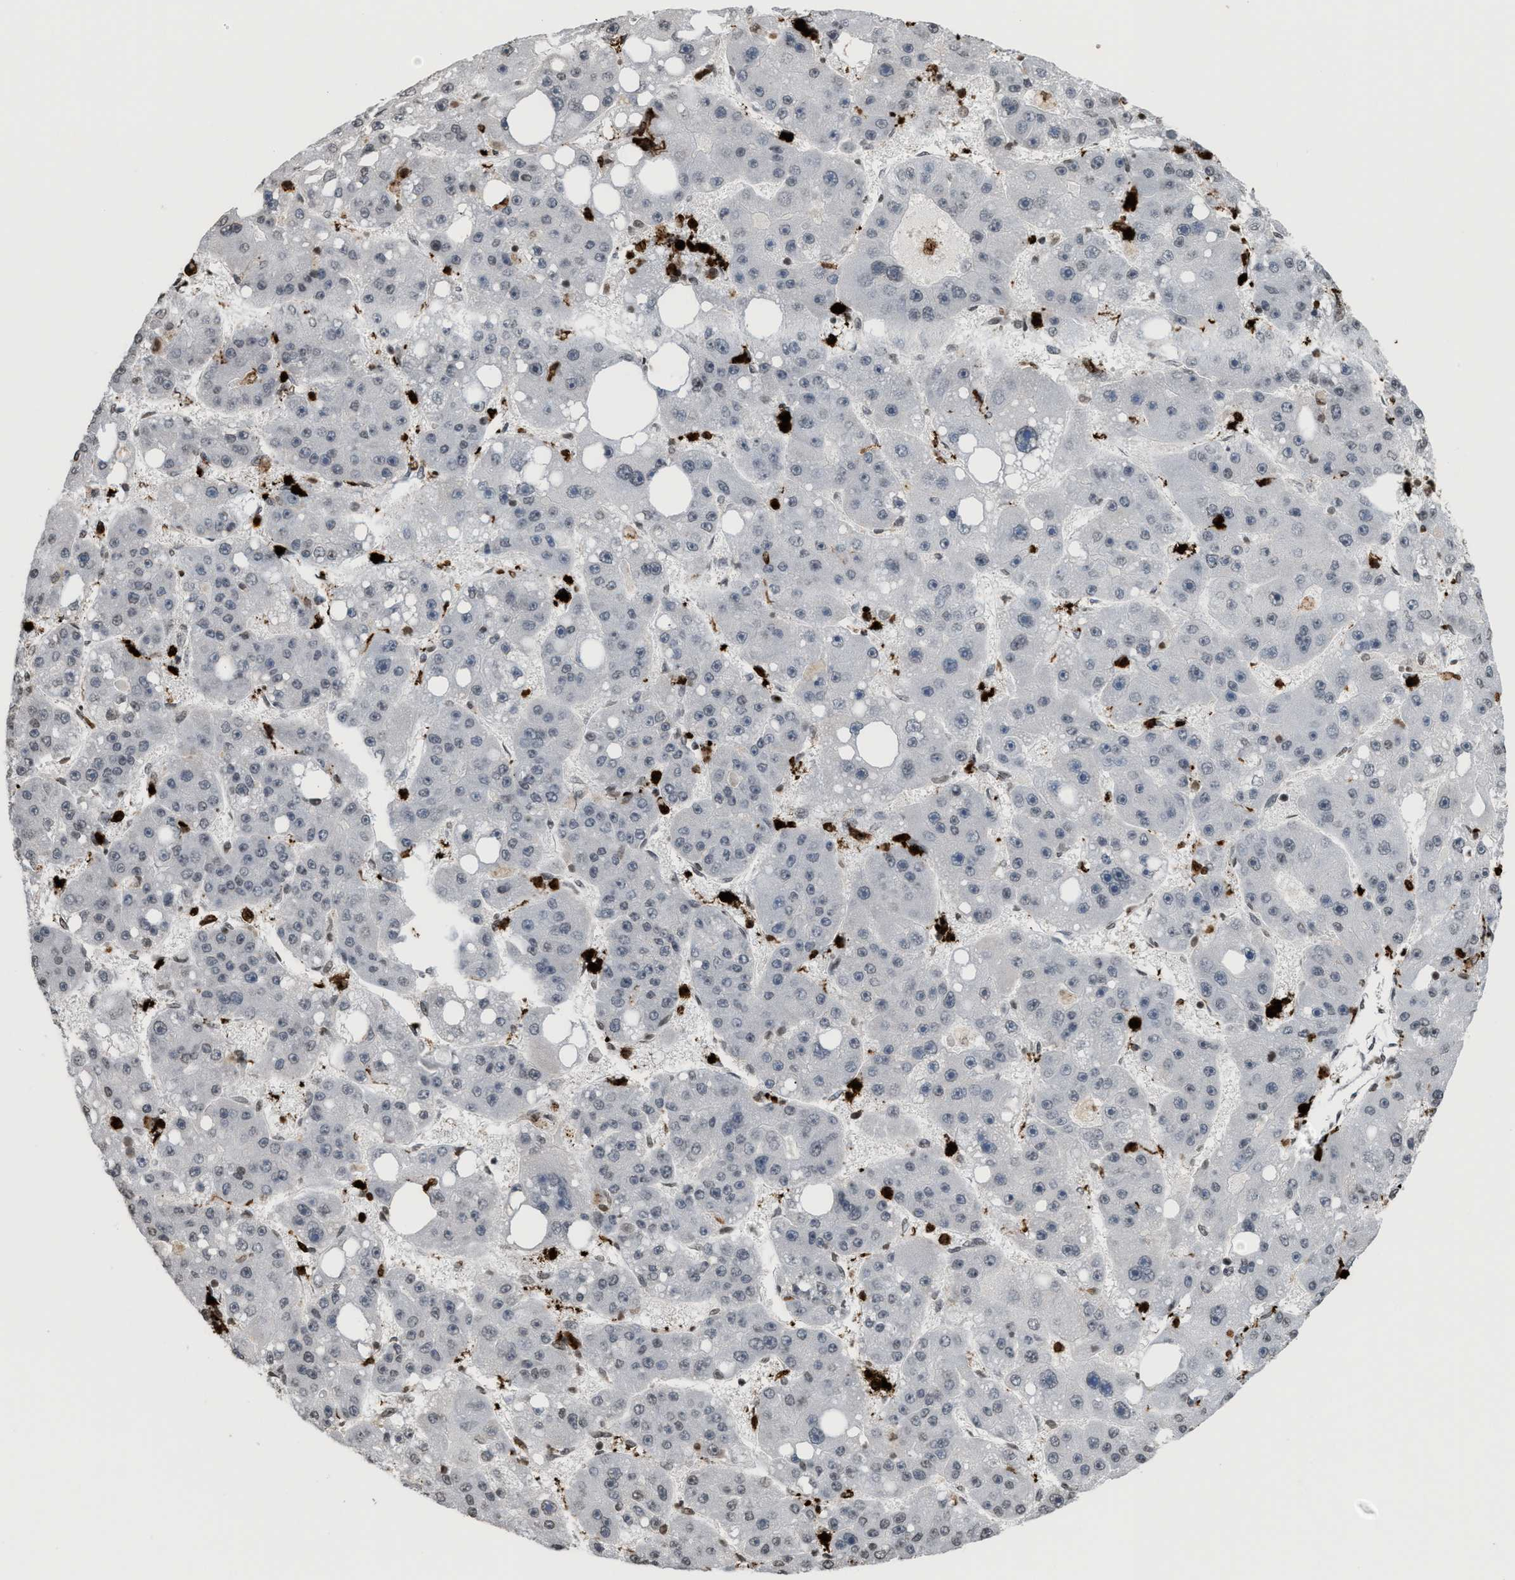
{"staining": {"intensity": "negative", "quantity": "none", "location": "none"}, "tissue": "liver cancer", "cell_type": "Tumor cells", "image_type": "cancer", "snomed": [{"axis": "morphology", "description": "Carcinoma, Hepatocellular, NOS"}, {"axis": "topography", "description": "Liver"}], "caption": "A micrograph of human liver hepatocellular carcinoma is negative for staining in tumor cells.", "gene": "PRUNE2", "patient": {"sex": "female", "age": 61}}